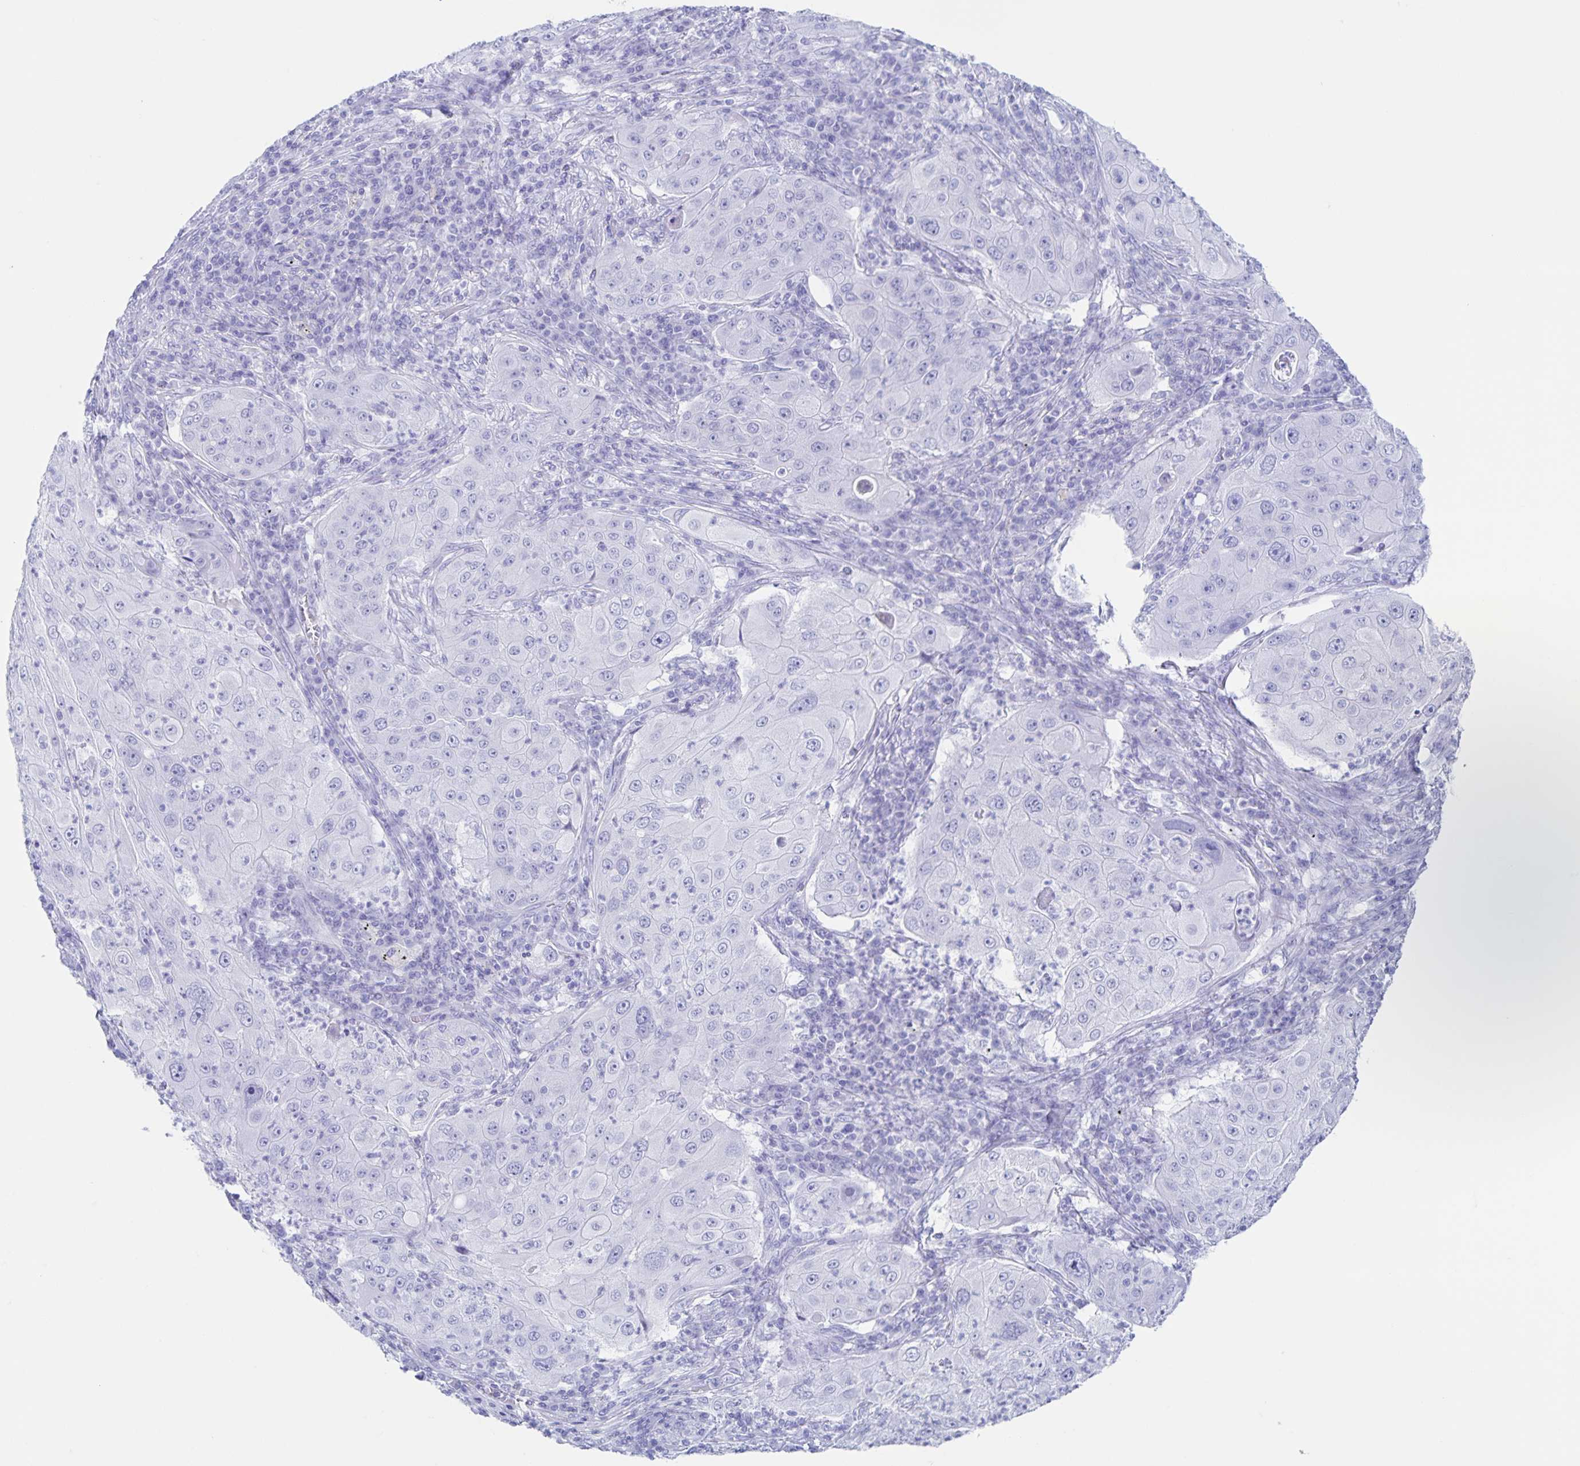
{"staining": {"intensity": "negative", "quantity": "none", "location": "none"}, "tissue": "lung cancer", "cell_type": "Tumor cells", "image_type": "cancer", "snomed": [{"axis": "morphology", "description": "Squamous cell carcinoma, NOS"}, {"axis": "topography", "description": "Lung"}], "caption": "Tumor cells are negative for protein expression in human lung squamous cell carcinoma.", "gene": "C12orf56", "patient": {"sex": "female", "age": 59}}